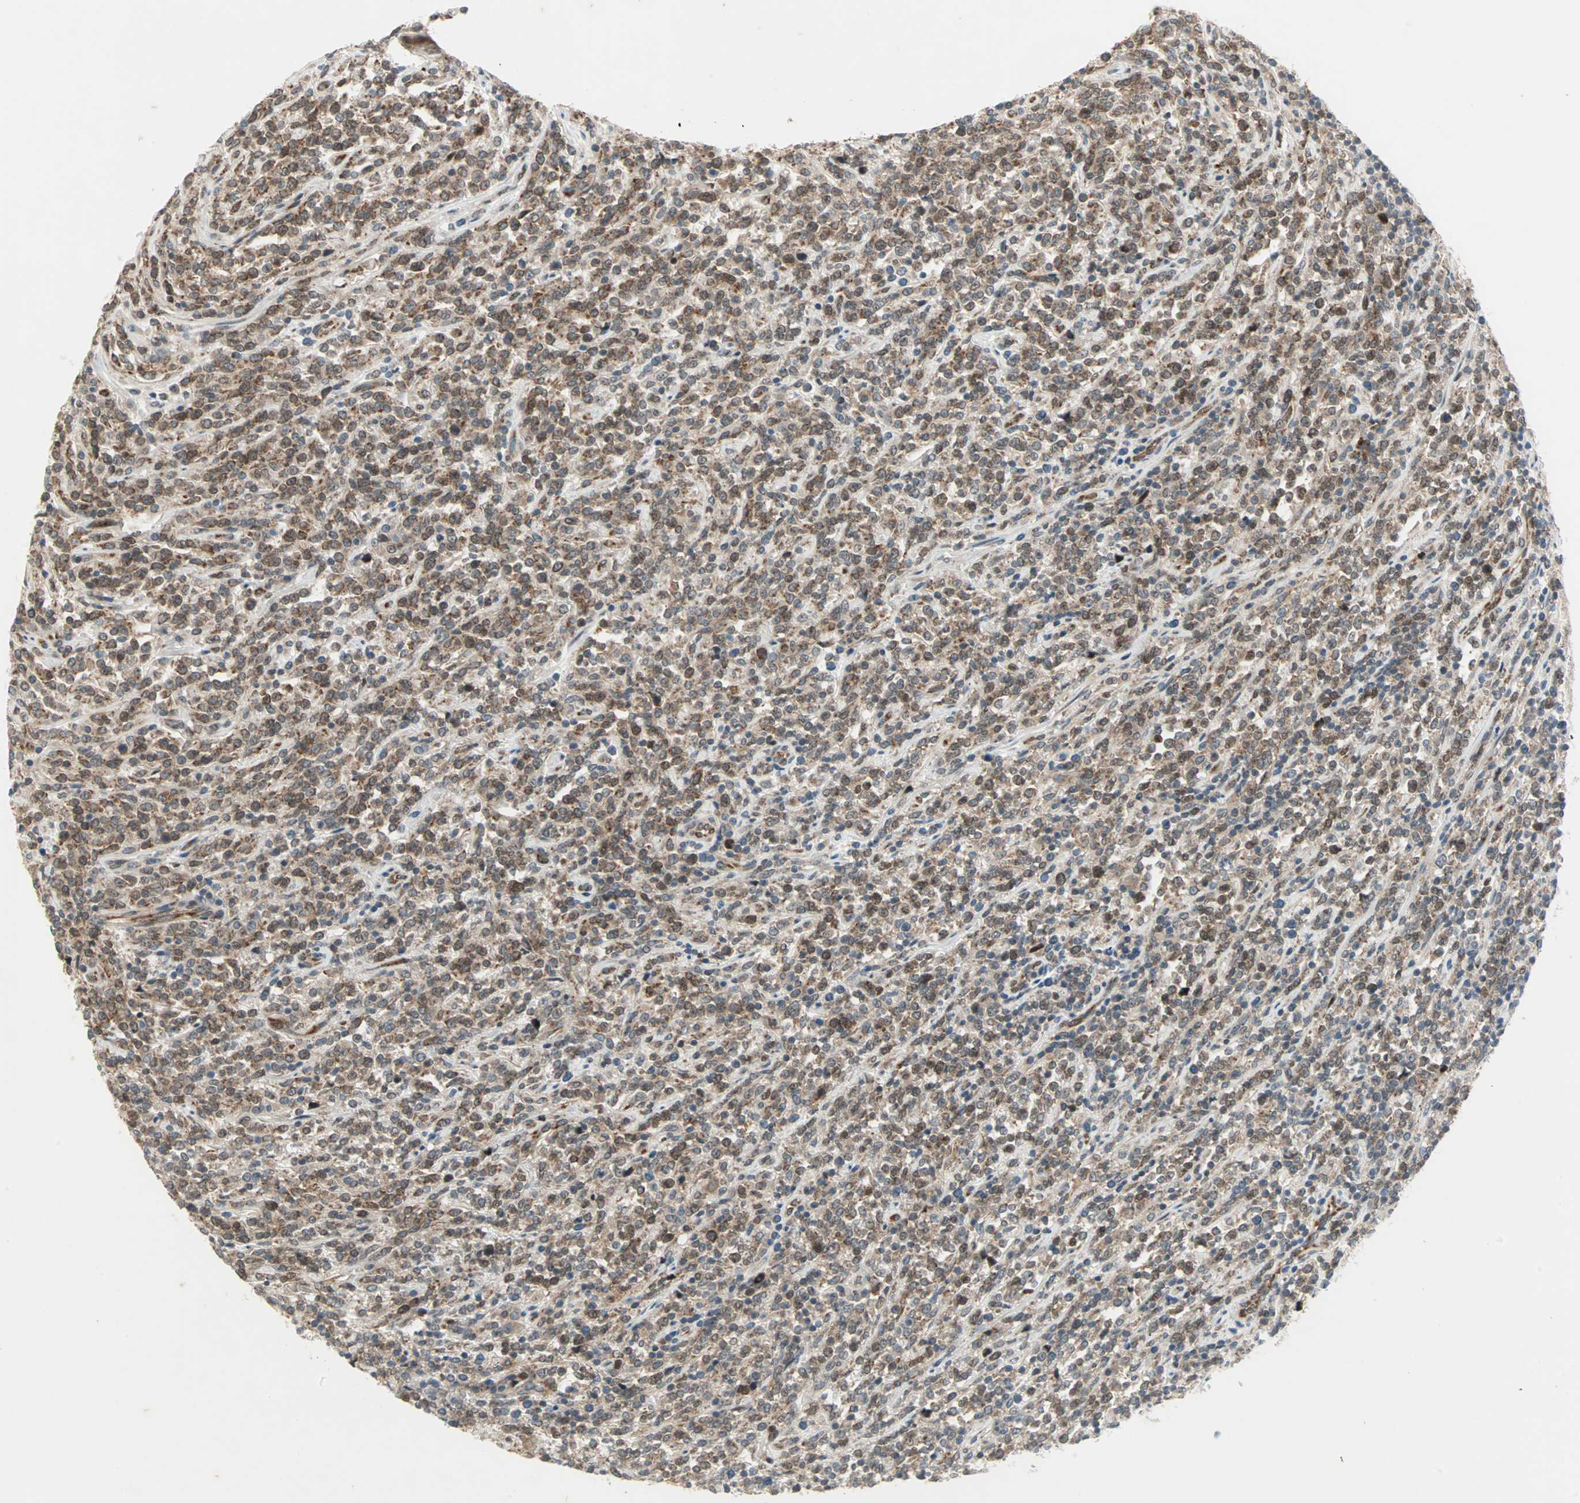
{"staining": {"intensity": "moderate", "quantity": ">75%", "location": "cytoplasmic/membranous,nuclear"}, "tissue": "lymphoma", "cell_type": "Tumor cells", "image_type": "cancer", "snomed": [{"axis": "morphology", "description": "Malignant lymphoma, non-Hodgkin's type, High grade"}, {"axis": "topography", "description": "Soft tissue"}], "caption": "Moderate cytoplasmic/membranous and nuclear positivity is identified in approximately >75% of tumor cells in malignant lymphoma, non-Hodgkin's type (high-grade).", "gene": "ZNF37A", "patient": {"sex": "male", "age": 18}}